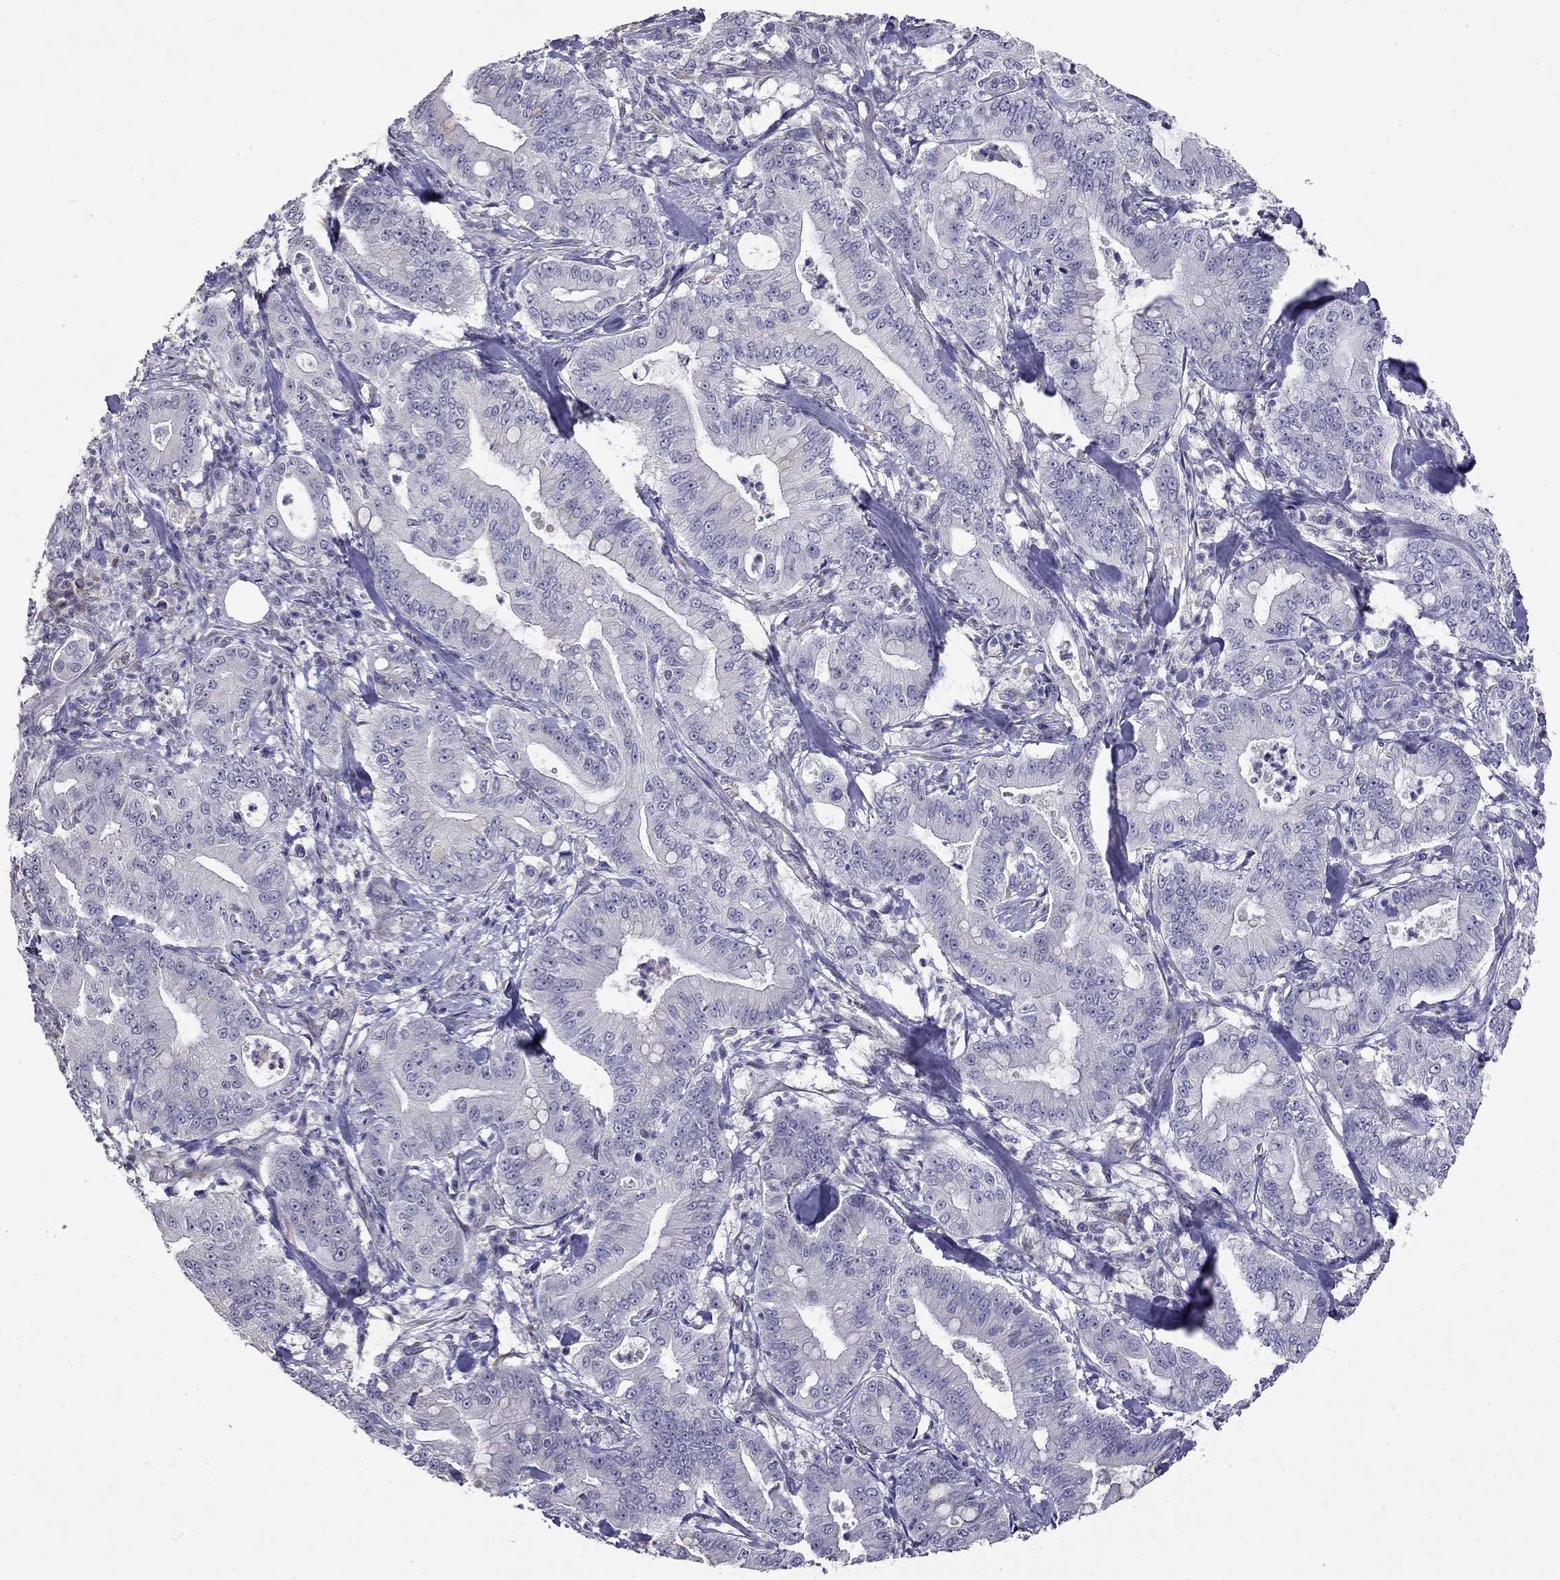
{"staining": {"intensity": "negative", "quantity": "none", "location": "none"}, "tissue": "pancreatic cancer", "cell_type": "Tumor cells", "image_type": "cancer", "snomed": [{"axis": "morphology", "description": "Adenocarcinoma, NOS"}, {"axis": "topography", "description": "Pancreas"}], "caption": "Tumor cells show no significant protein positivity in adenocarcinoma (pancreatic).", "gene": "WNK3", "patient": {"sex": "male", "age": 71}}